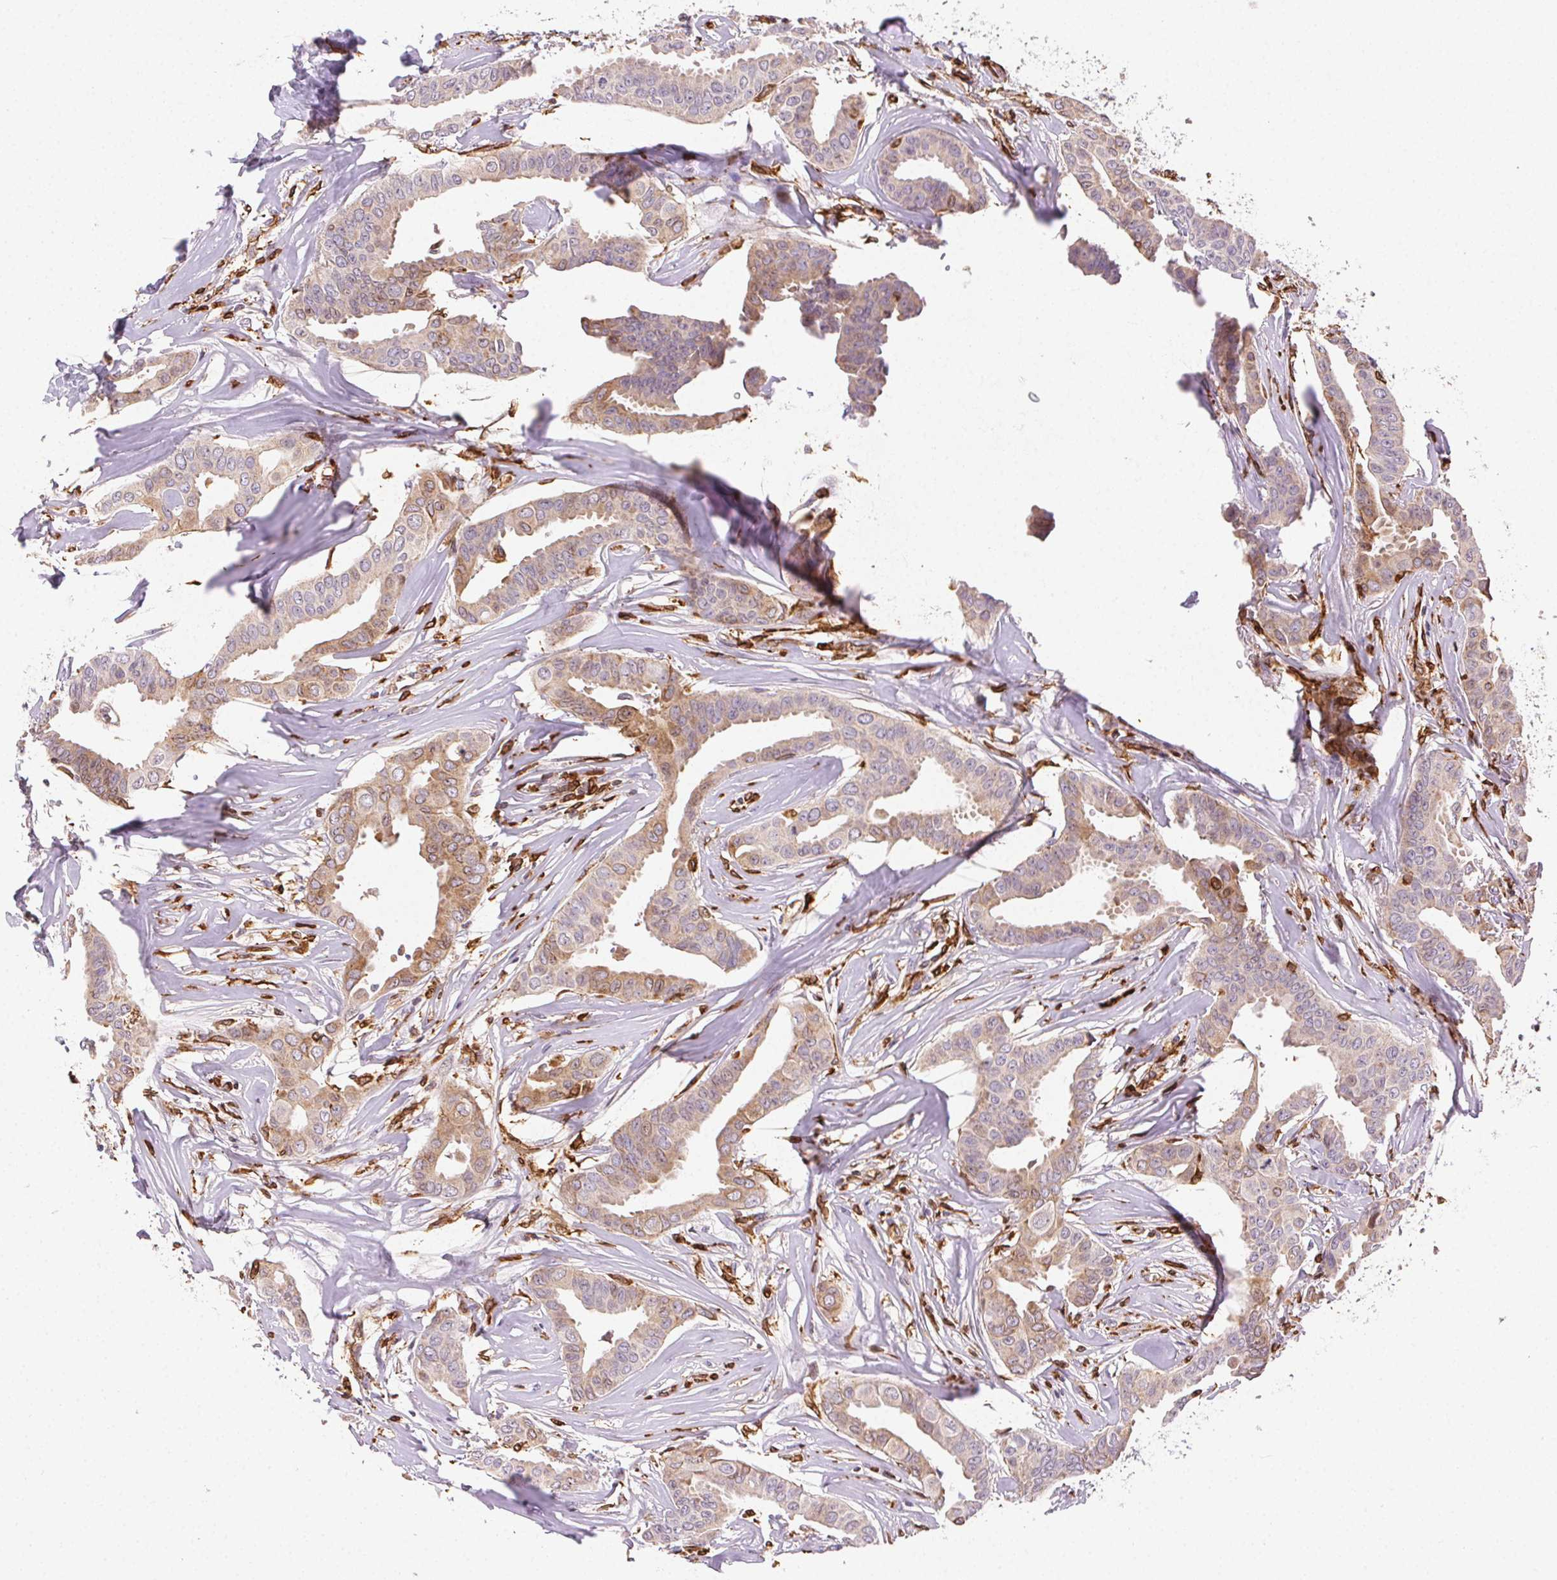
{"staining": {"intensity": "weak", "quantity": "25%-75%", "location": "cytoplasmic/membranous"}, "tissue": "breast cancer", "cell_type": "Tumor cells", "image_type": "cancer", "snomed": [{"axis": "morphology", "description": "Duct carcinoma"}, {"axis": "topography", "description": "Breast"}], "caption": "A micrograph showing weak cytoplasmic/membranous expression in approximately 25%-75% of tumor cells in breast intraductal carcinoma, as visualized by brown immunohistochemical staining.", "gene": "RNASET2", "patient": {"sex": "female", "age": 45}}